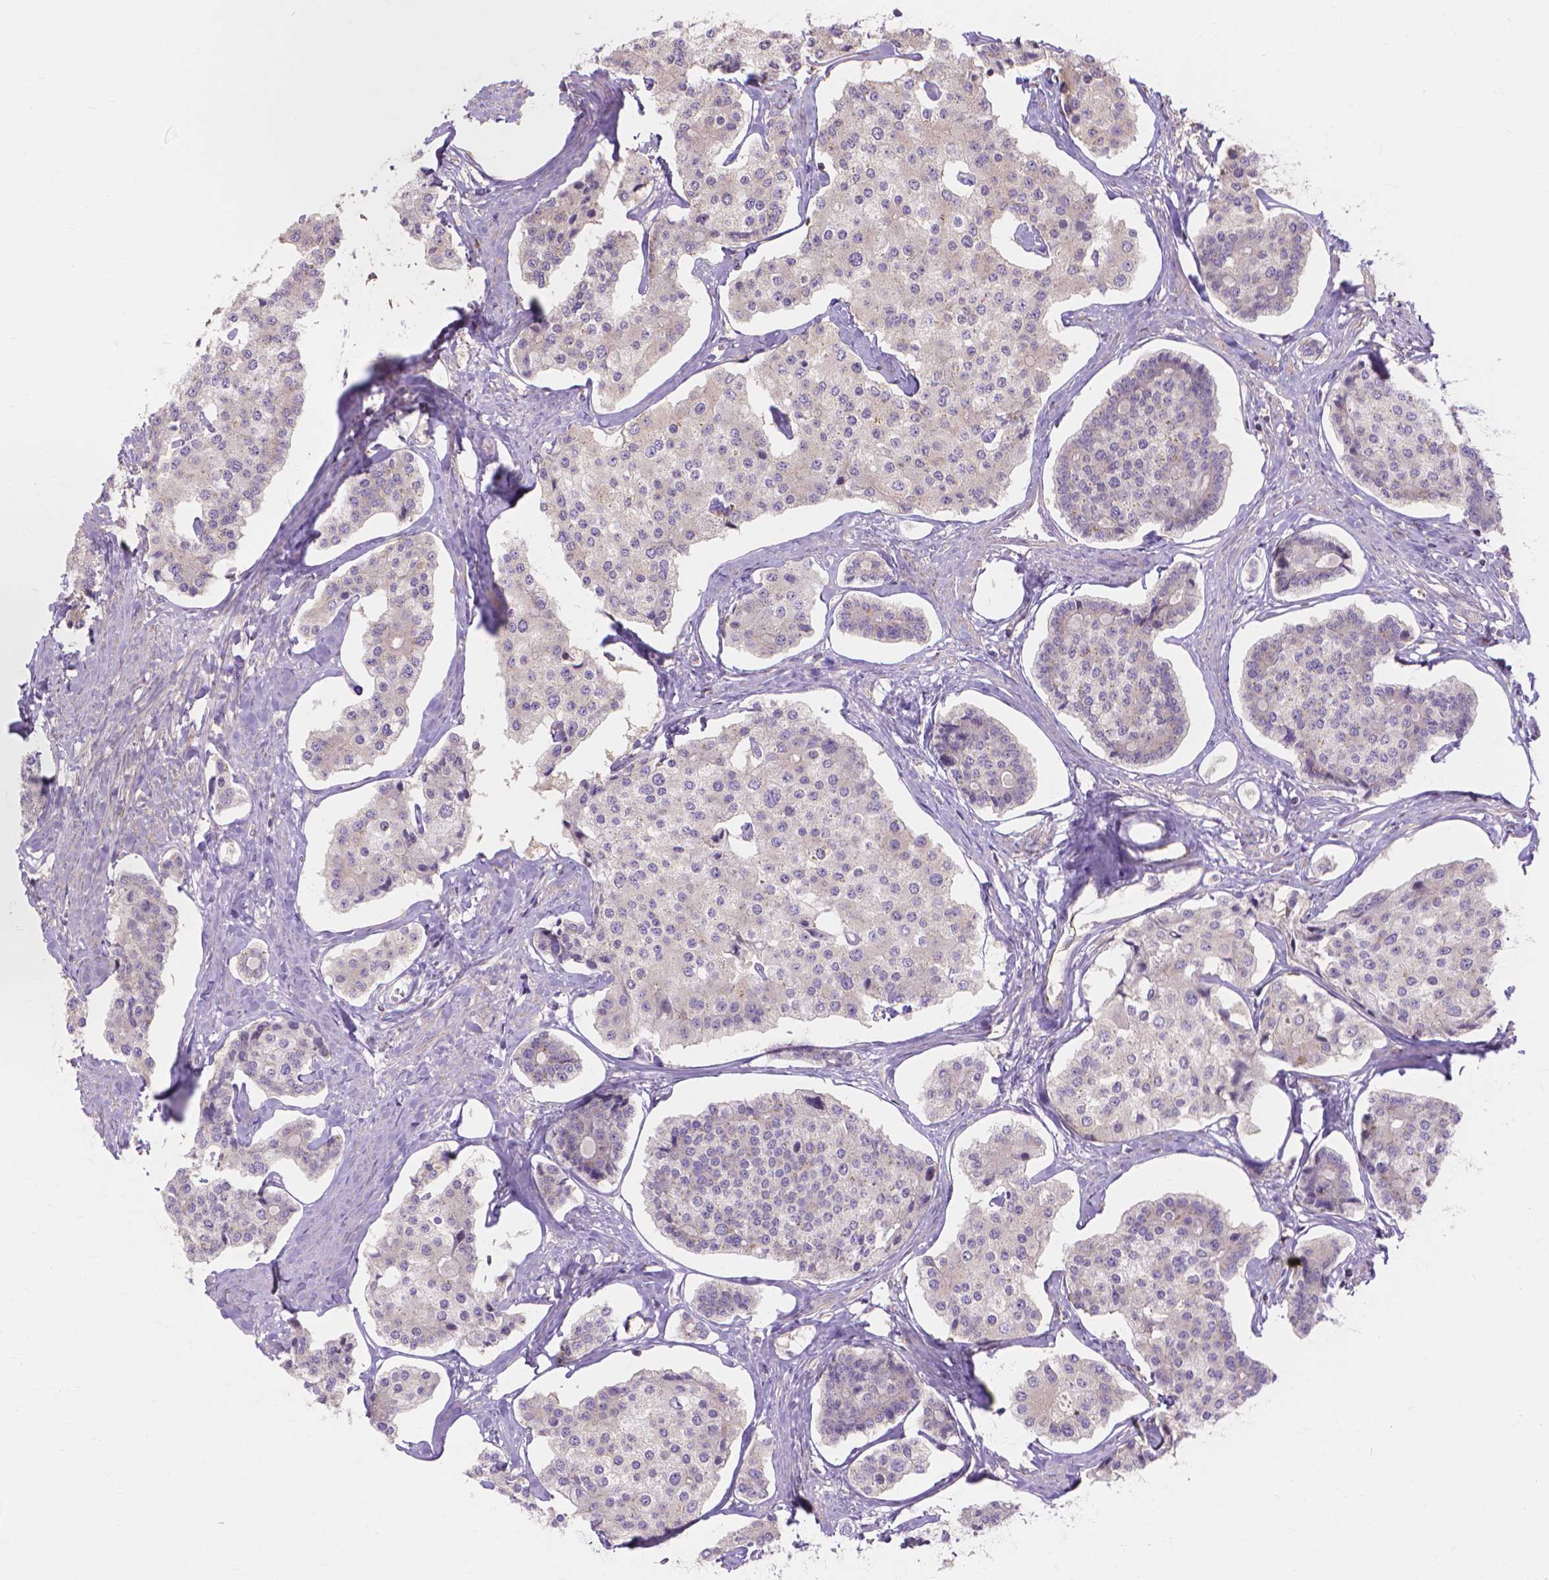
{"staining": {"intensity": "negative", "quantity": "none", "location": "none"}, "tissue": "carcinoid", "cell_type": "Tumor cells", "image_type": "cancer", "snomed": [{"axis": "morphology", "description": "Carcinoid, malignant, NOS"}, {"axis": "topography", "description": "Small intestine"}], "caption": "Photomicrograph shows no significant protein expression in tumor cells of carcinoid.", "gene": "PRDM13", "patient": {"sex": "female", "age": 65}}